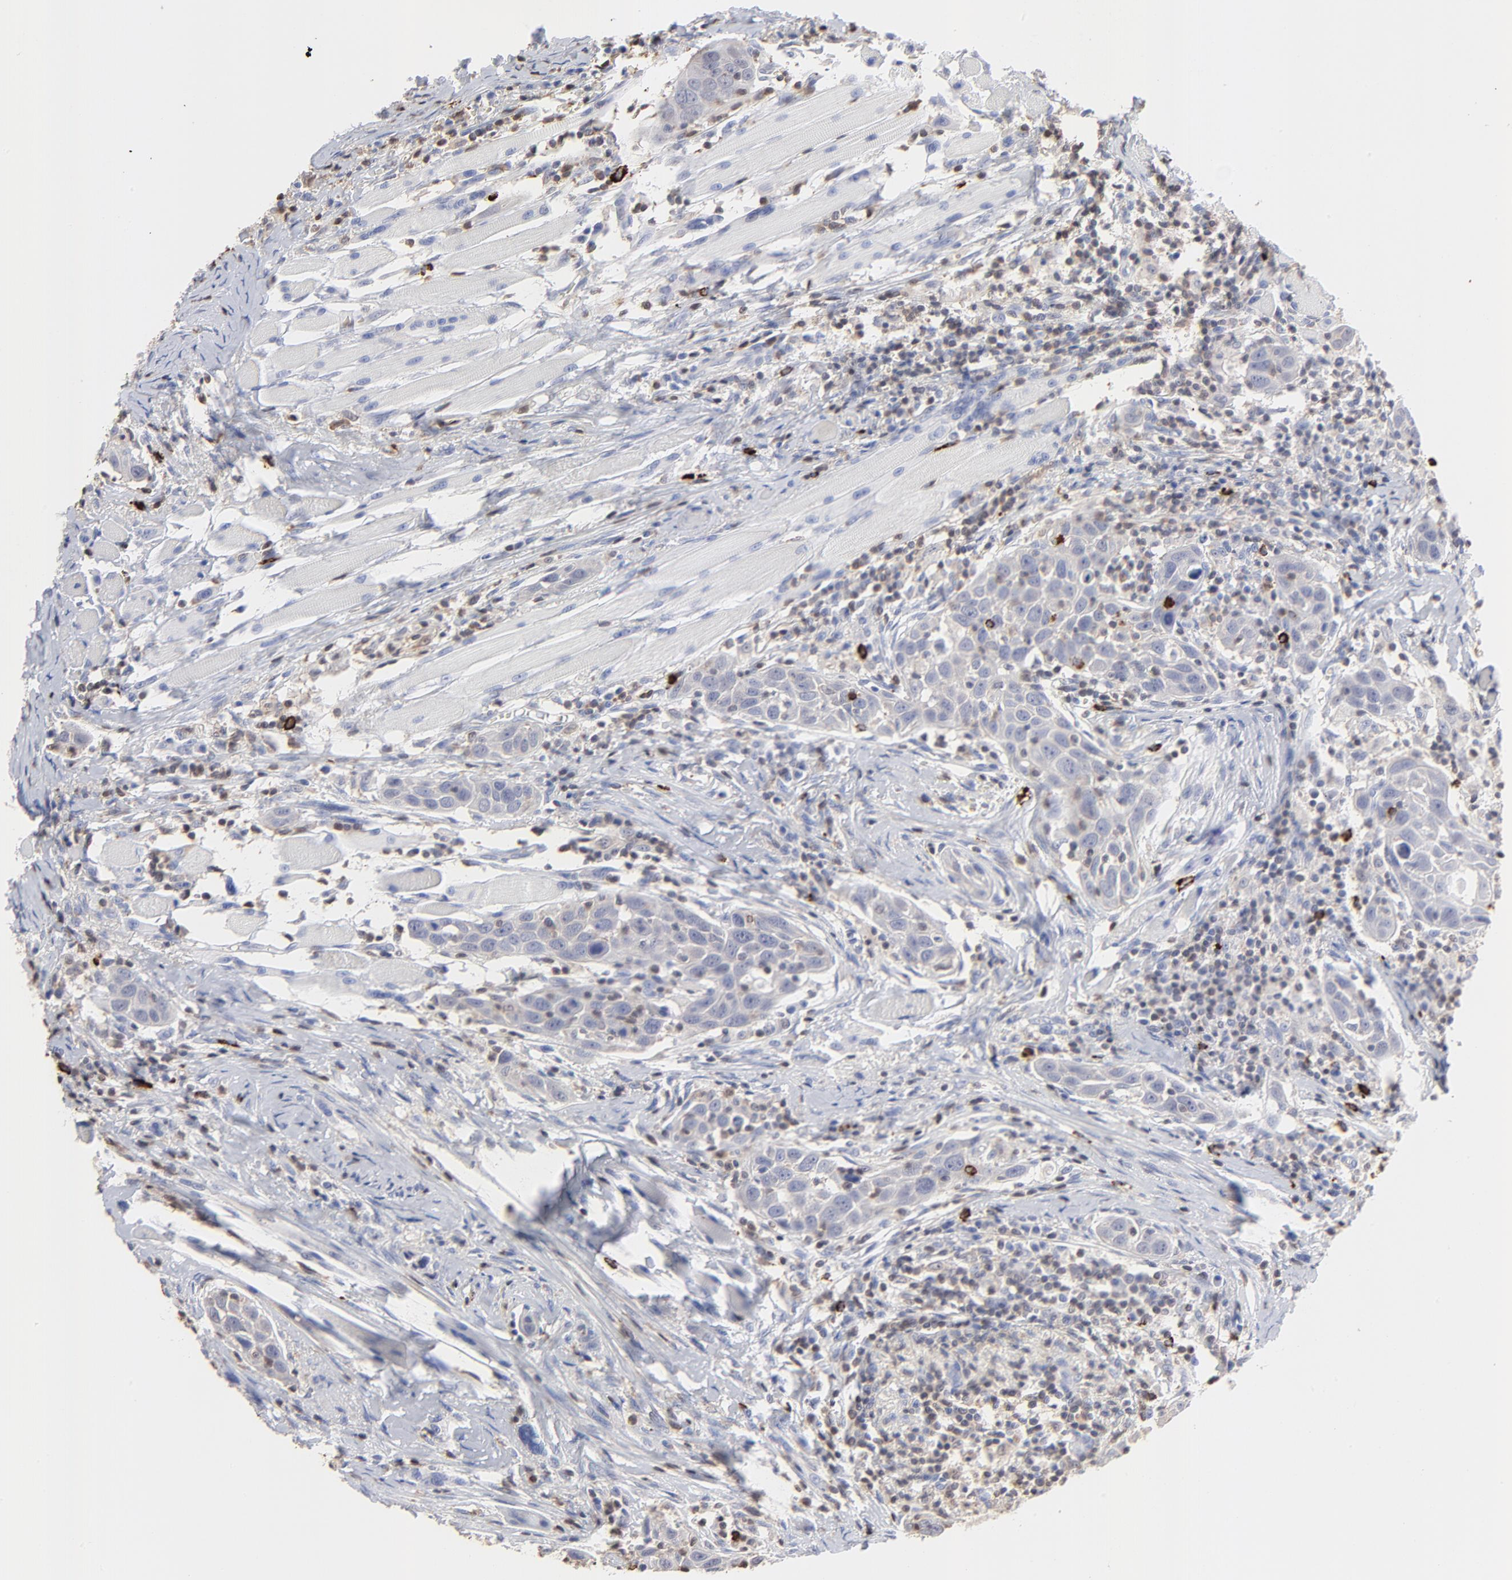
{"staining": {"intensity": "negative", "quantity": "none", "location": "none"}, "tissue": "head and neck cancer", "cell_type": "Tumor cells", "image_type": "cancer", "snomed": [{"axis": "morphology", "description": "Squamous cell carcinoma, NOS"}, {"axis": "topography", "description": "Oral tissue"}, {"axis": "topography", "description": "Head-Neck"}], "caption": "A histopathology image of human head and neck squamous cell carcinoma is negative for staining in tumor cells.", "gene": "TBXT", "patient": {"sex": "female", "age": 50}}